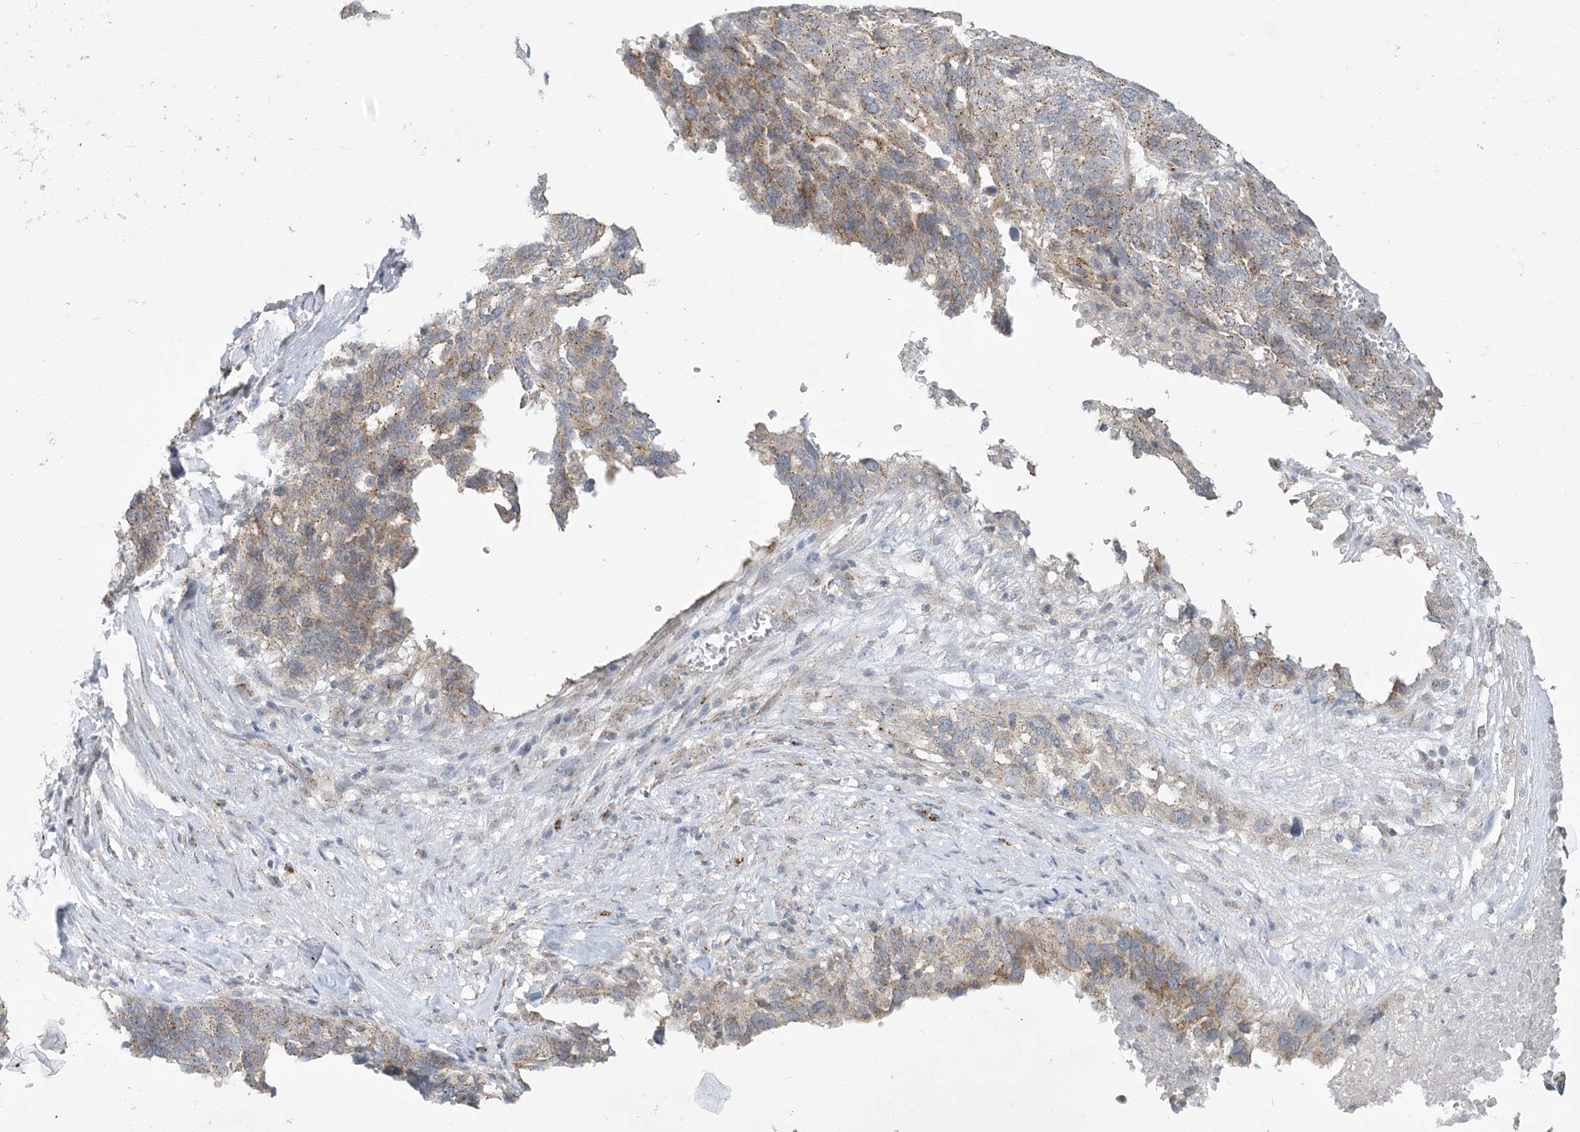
{"staining": {"intensity": "moderate", "quantity": ">75%", "location": "cytoplasmic/membranous"}, "tissue": "ovarian cancer", "cell_type": "Tumor cells", "image_type": "cancer", "snomed": [{"axis": "morphology", "description": "Cystadenocarcinoma, serous, NOS"}, {"axis": "topography", "description": "Ovary"}], "caption": "Immunohistochemistry (IHC) image of neoplastic tissue: human ovarian serous cystadenocarcinoma stained using immunohistochemistry shows medium levels of moderate protein expression localized specifically in the cytoplasmic/membranous of tumor cells, appearing as a cytoplasmic/membranous brown color.", "gene": "CCDC14", "patient": {"sex": "female", "age": 59}}